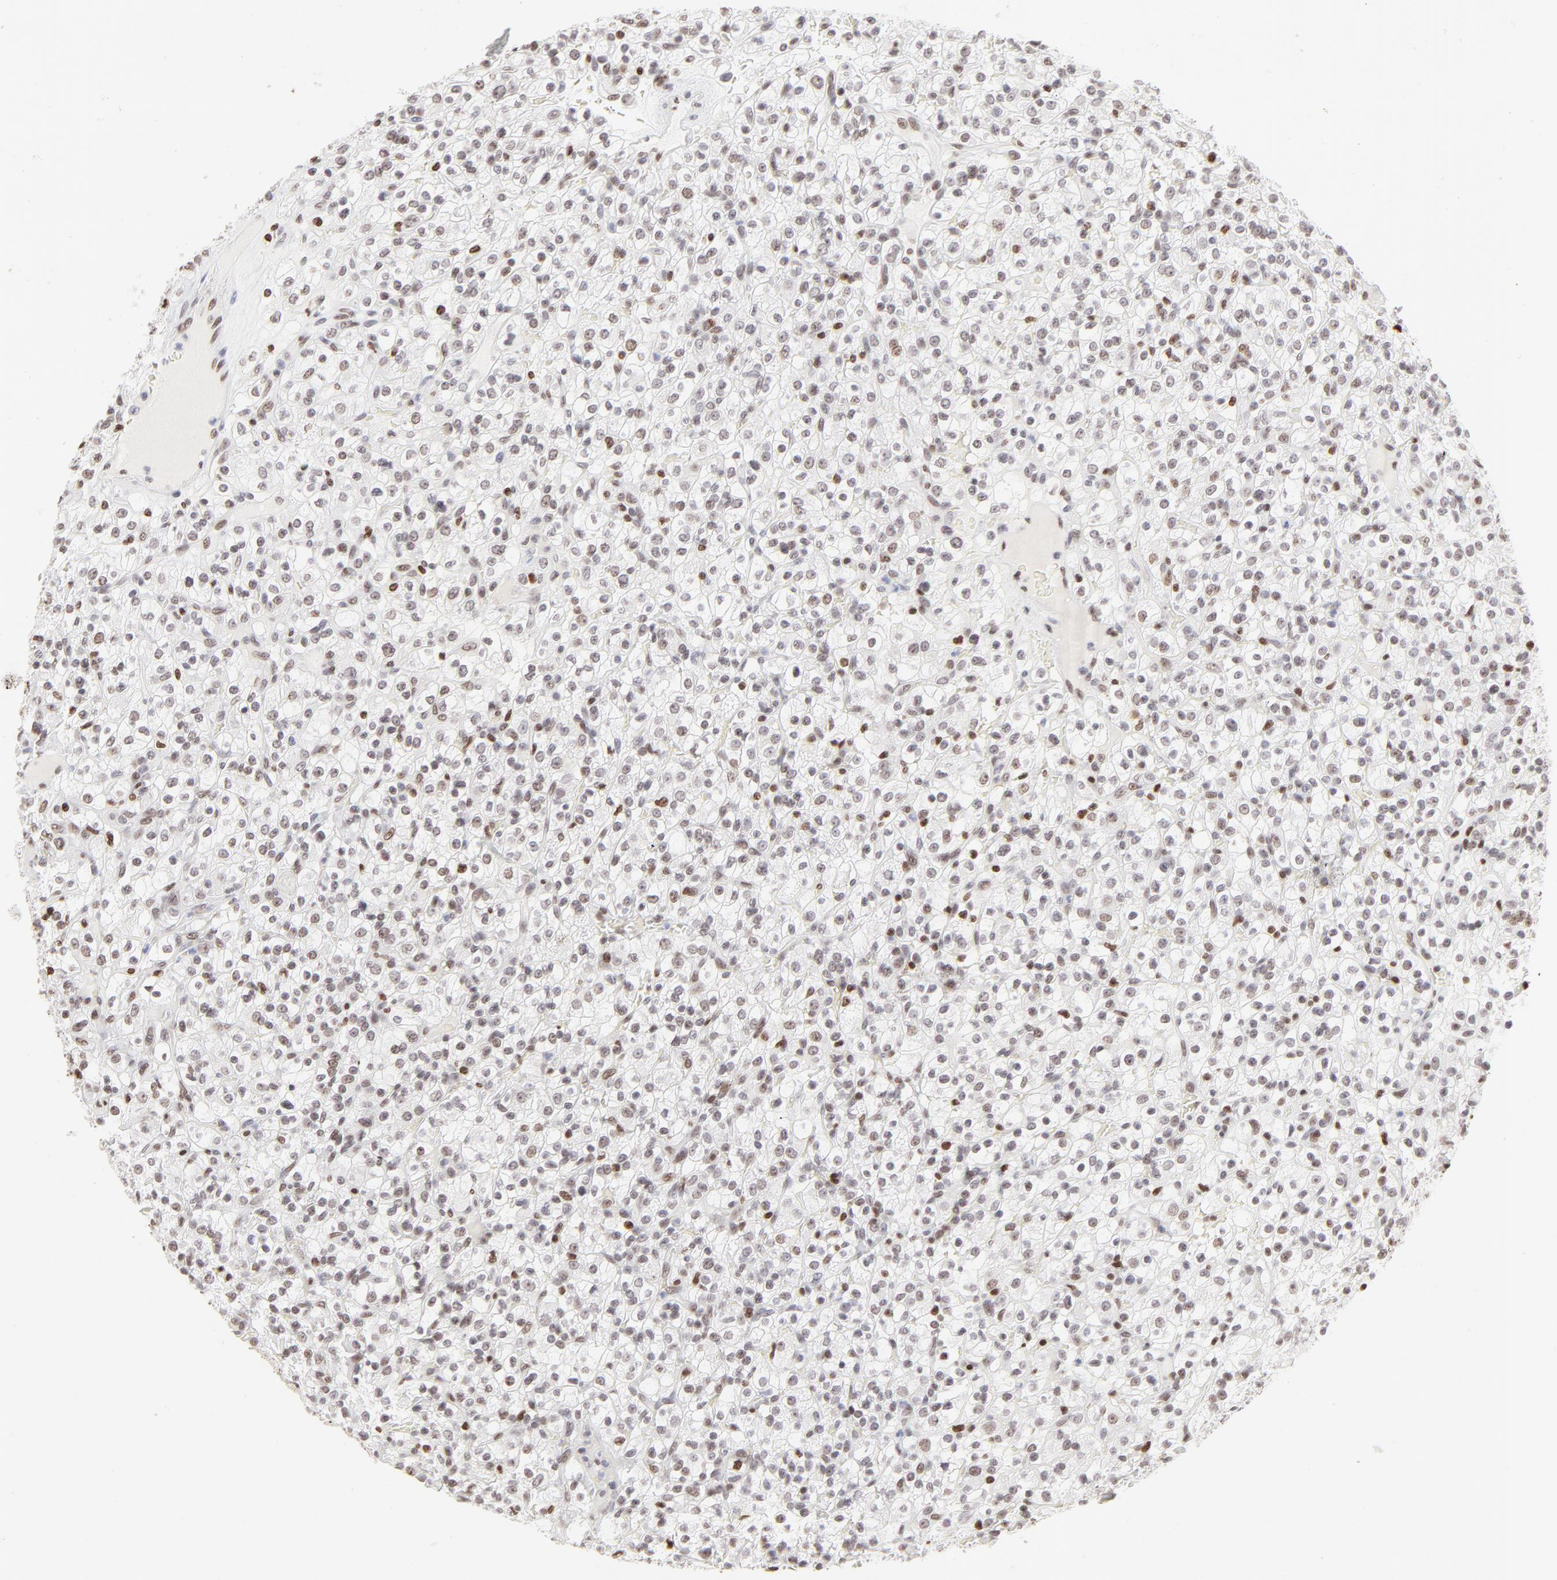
{"staining": {"intensity": "weak", "quantity": "<25%", "location": "nuclear"}, "tissue": "renal cancer", "cell_type": "Tumor cells", "image_type": "cancer", "snomed": [{"axis": "morphology", "description": "Normal tissue, NOS"}, {"axis": "morphology", "description": "Adenocarcinoma, NOS"}, {"axis": "topography", "description": "Kidney"}], "caption": "An IHC image of renal cancer (adenocarcinoma) is shown. There is no staining in tumor cells of renal cancer (adenocarcinoma). (Immunohistochemistry (ihc), brightfield microscopy, high magnification).", "gene": "PARP1", "patient": {"sex": "female", "age": 72}}